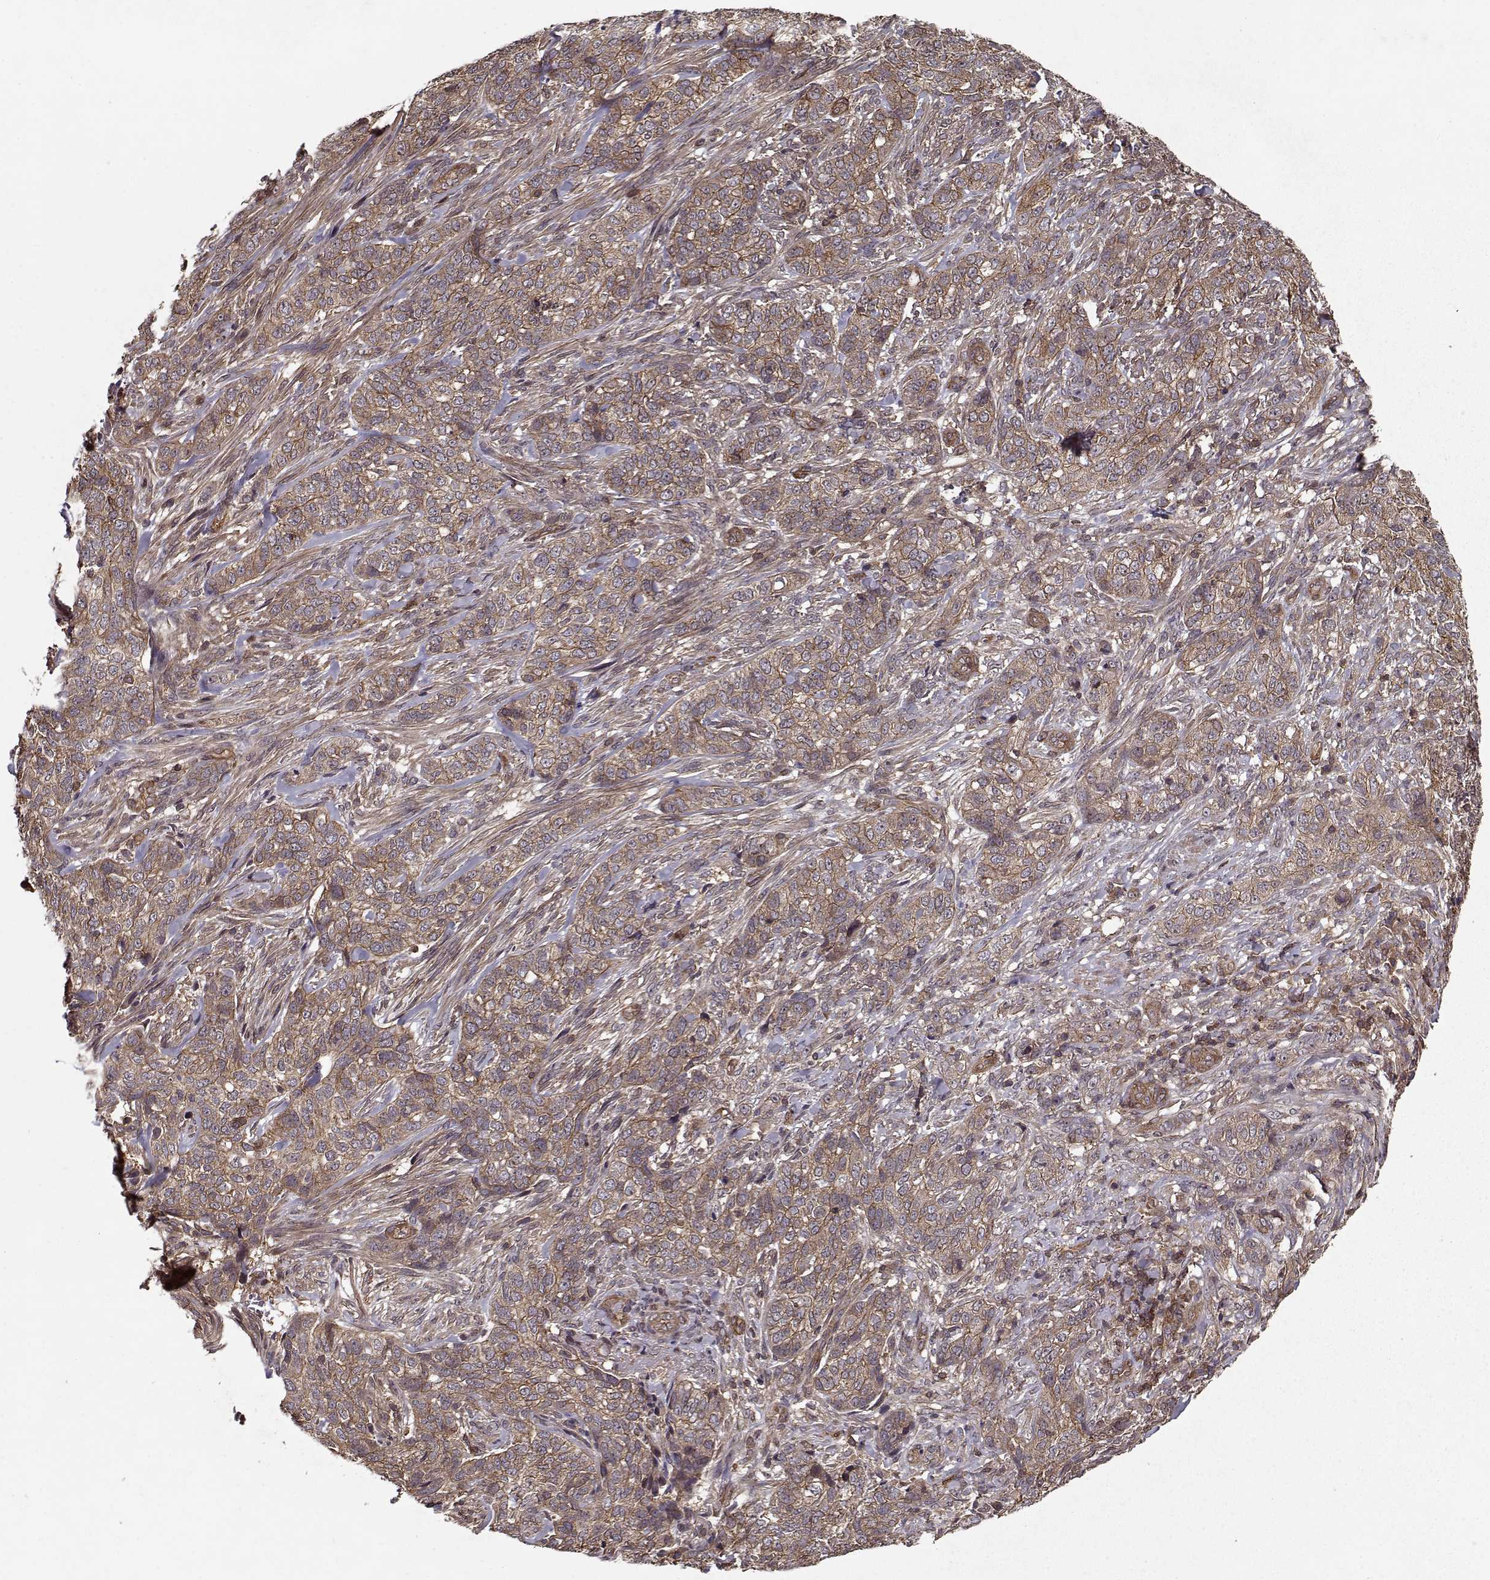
{"staining": {"intensity": "moderate", "quantity": ">75%", "location": "cytoplasmic/membranous"}, "tissue": "skin cancer", "cell_type": "Tumor cells", "image_type": "cancer", "snomed": [{"axis": "morphology", "description": "Basal cell carcinoma"}, {"axis": "topography", "description": "Skin"}], "caption": "The immunohistochemical stain shows moderate cytoplasmic/membranous expression in tumor cells of skin cancer (basal cell carcinoma) tissue.", "gene": "PPP1R12A", "patient": {"sex": "female", "age": 69}}